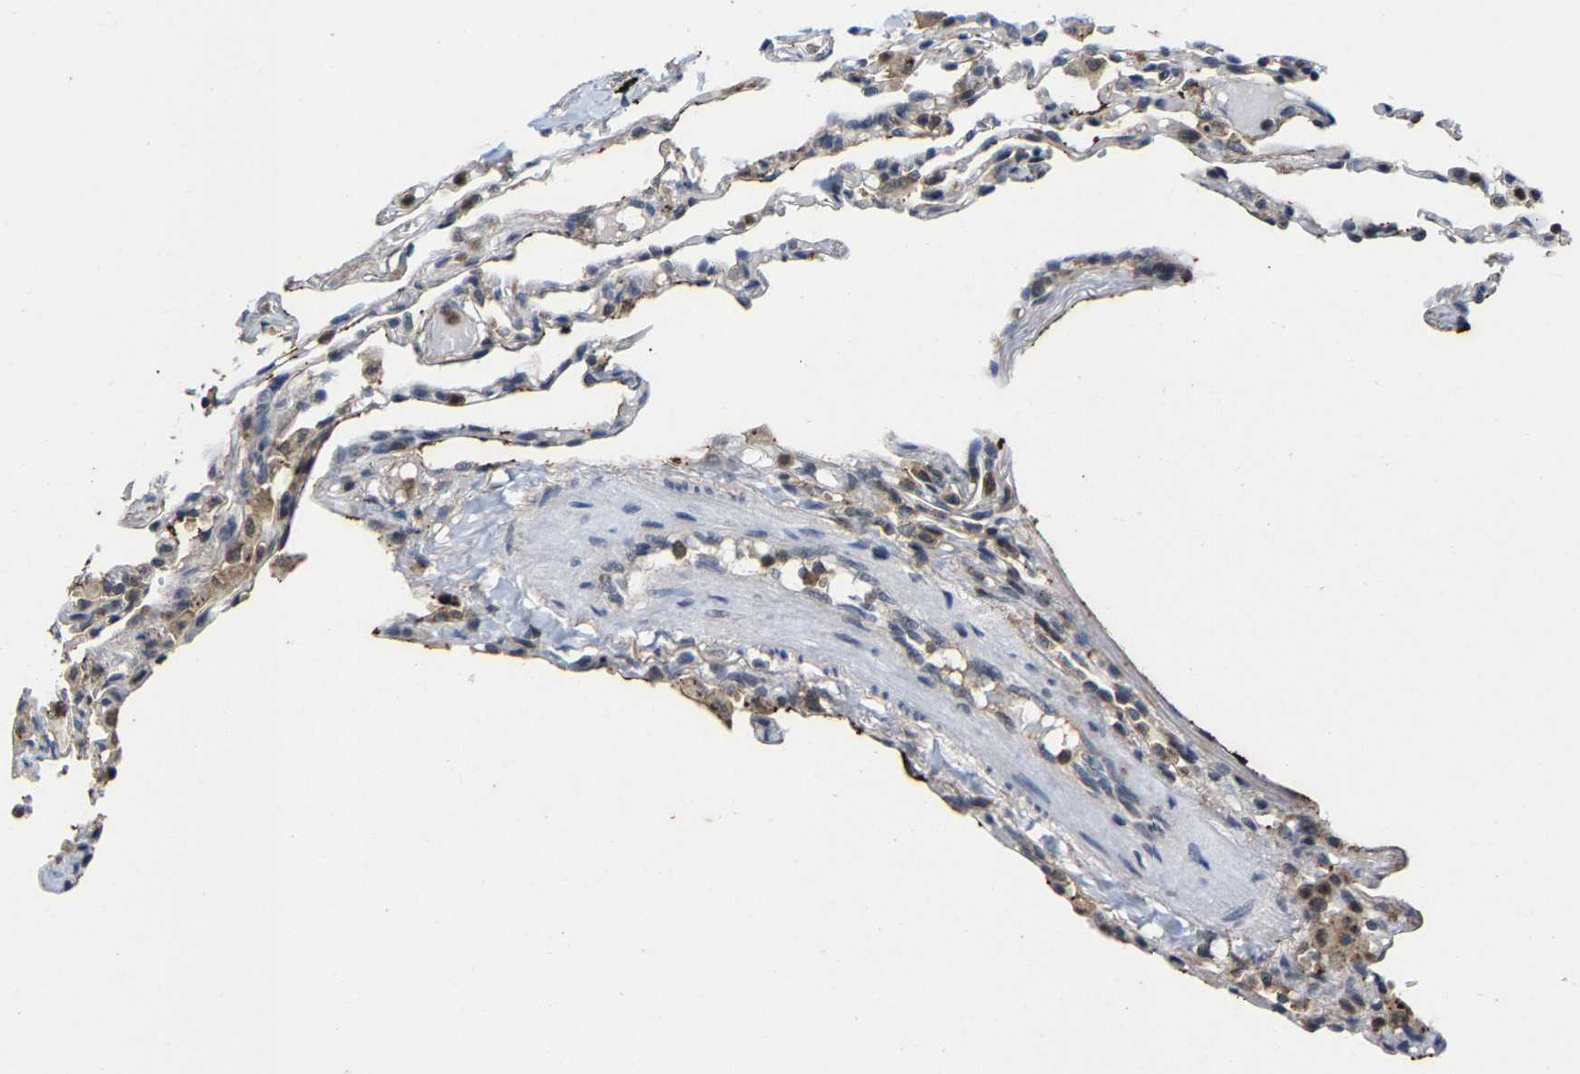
{"staining": {"intensity": "weak", "quantity": "<25%", "location": "cytoplasmic/membranous"}, "tissue": "lung", "cell_type": "Alveolar cells", "image_type": "normal", "snomed": [{"axis": "morphology", "description": "Normal tissue, NOS"}, {"axis": "topography", "description": "Lung"}], "caption": "Immunohistochemistry image of normal lung: human lung stained with DAB displays no significant protein positivity in alveolar cells. (Brightfield microscopy of DAB immunohistochemistry (IHC) at high magnification).", "gene": "FGD3", "patient": {"sex": "male", "age": 59}}